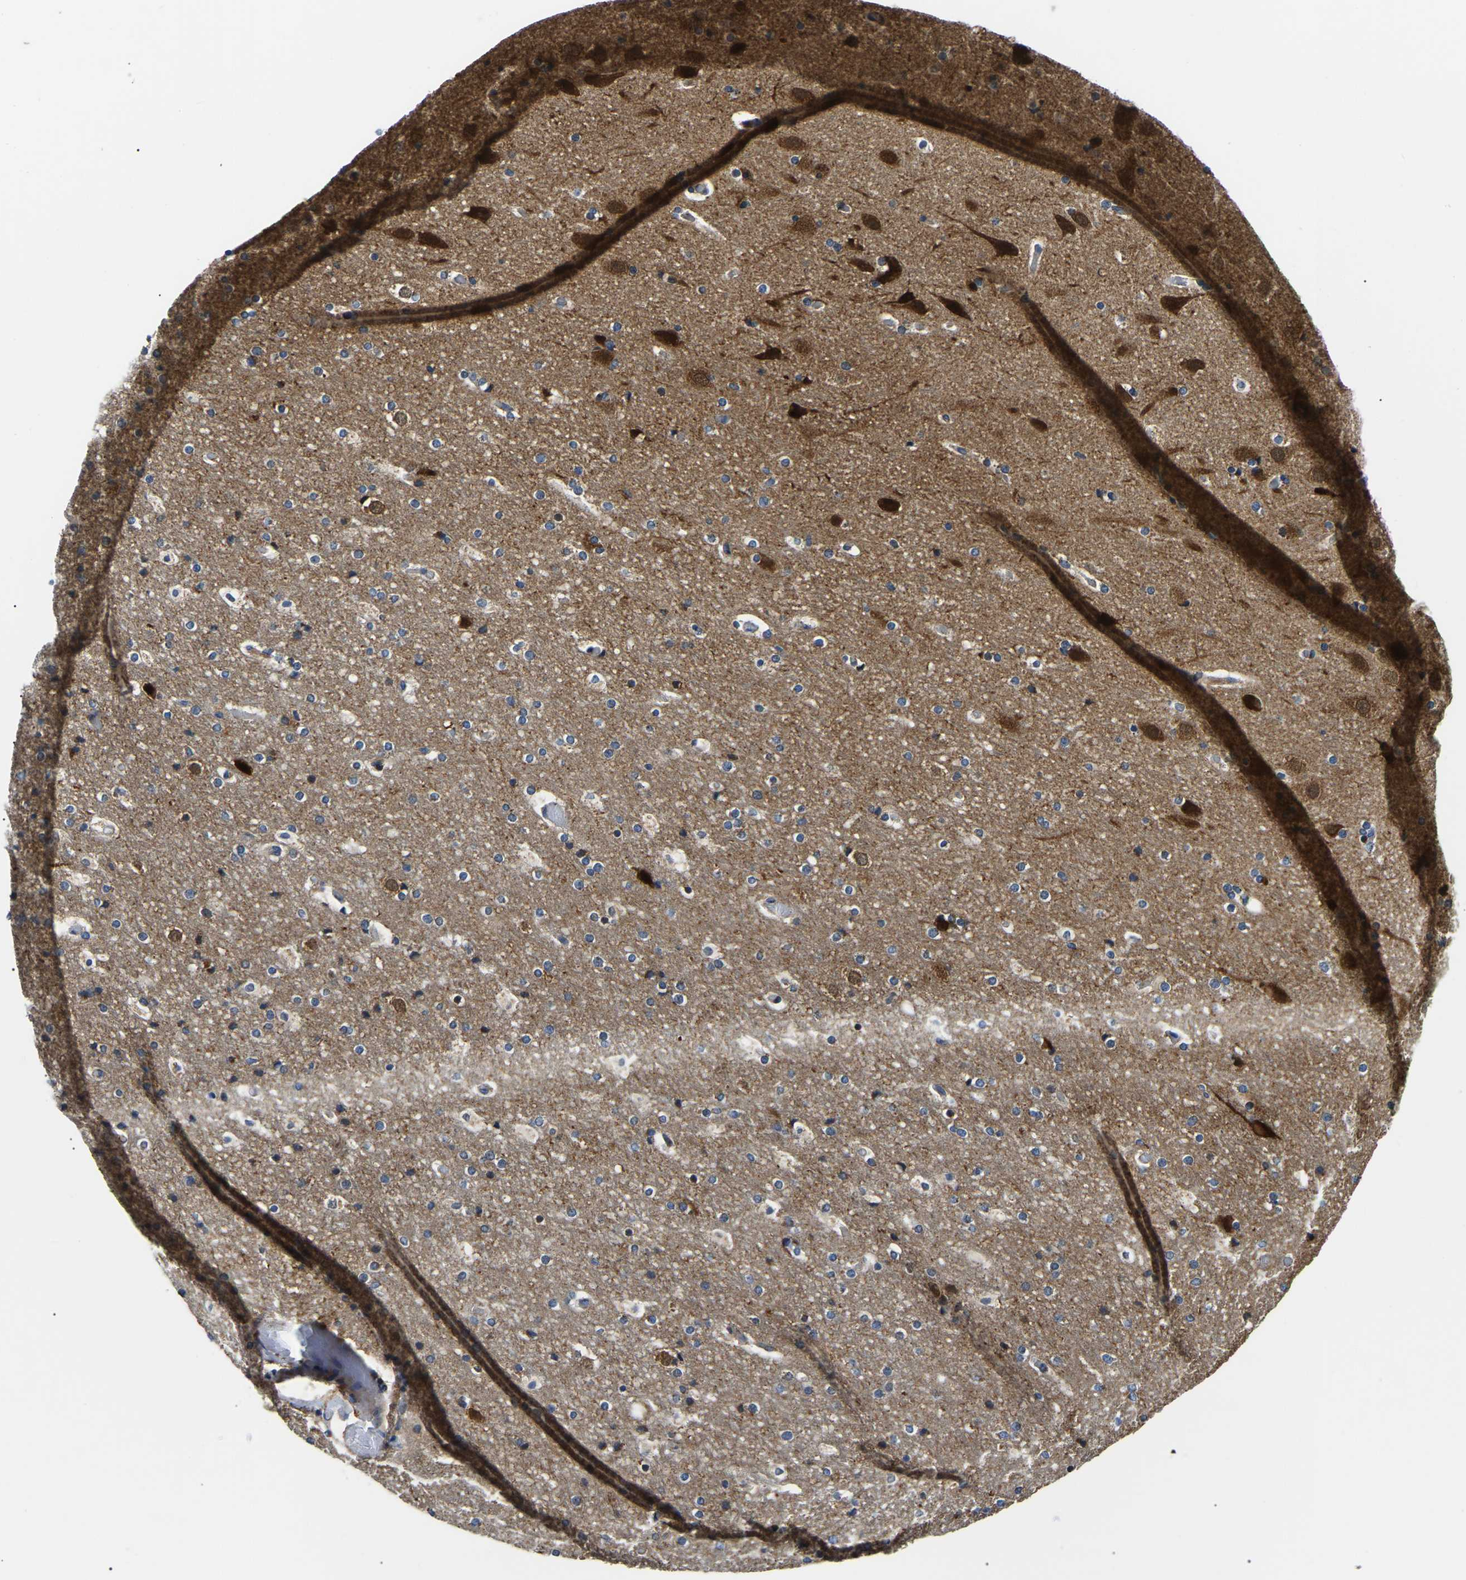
{"staining": {"intensity": "weak", "quantity": "25%-75%", "location": "cytoplasmic/membranous"}, "tissue": "cerebral cortex", "cell_type": "Endothelial cells", "image_type": "normal", "snomed": [{"axis": "morphology", "description": "Normal tissue, NOS"}, {"axis": "topography", "description": "Cerebral cortex"}], "caption": "A brown stain highlights weak cytoplasmic/membranous positivity of a protein in endothelial cells of benign cerebral cortex.", "gene": "PPM1E", "patient": {"sex": "male", "age": 57}}